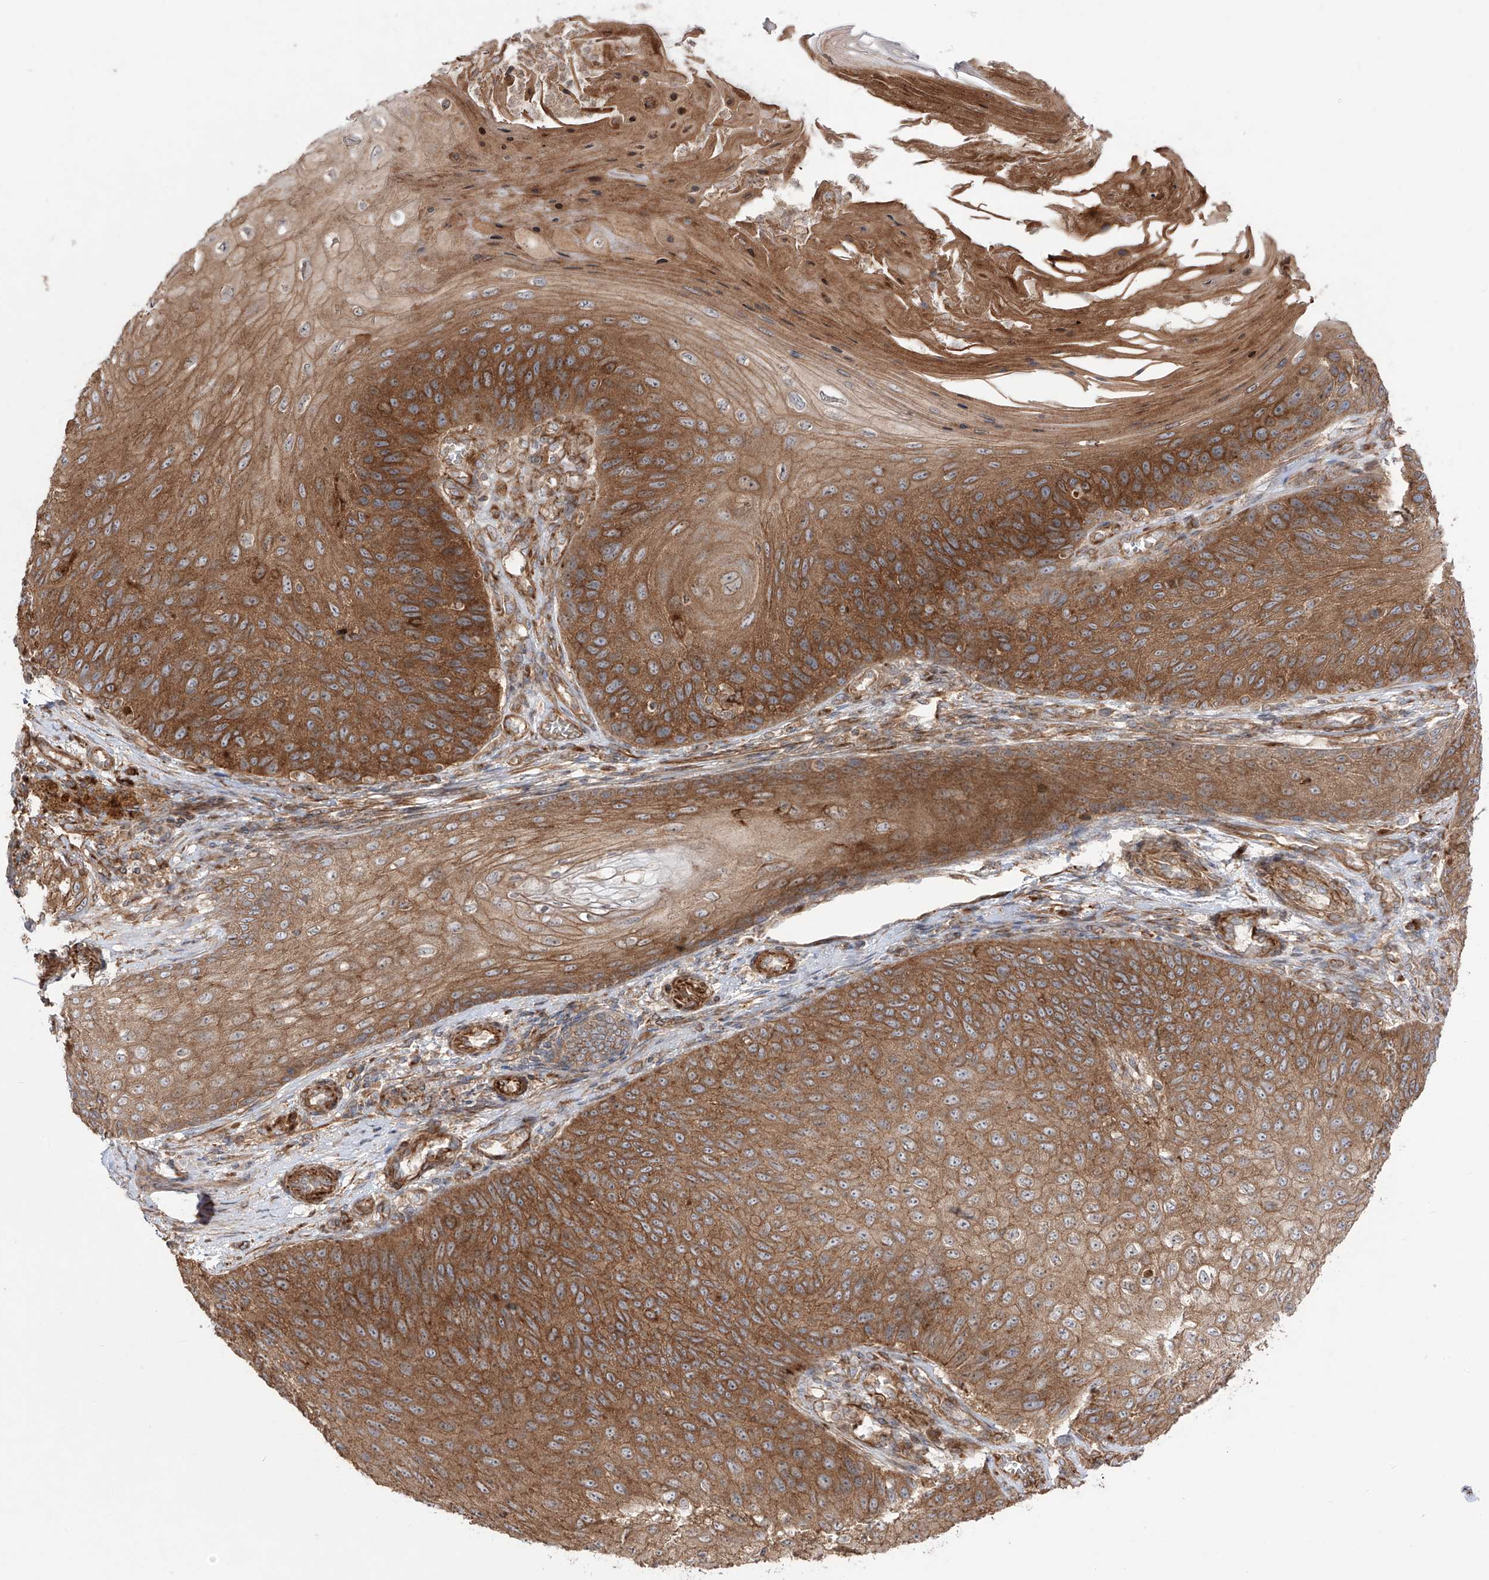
{"staining": {"intensity": "strong", "quantity": ">75%", "location": "cytoplasmic/membranous"}, "tissue": "skin cancer", "cell_type": "Tumor cells", "image_type": "cancer", "snomed": [{"axis": "morphology", "description": "Squamous cell carcinoma, NOS"}, {"axis": "topography", "description": "Skin"}], "caption": "Immunohistochemical staining of human skin cancer shows strong cytoplasmic/membranous protein expression in approximately >75% of tumor cells.", "gene": "YKT6", "patient": {"sex": "female", "age": 88}}